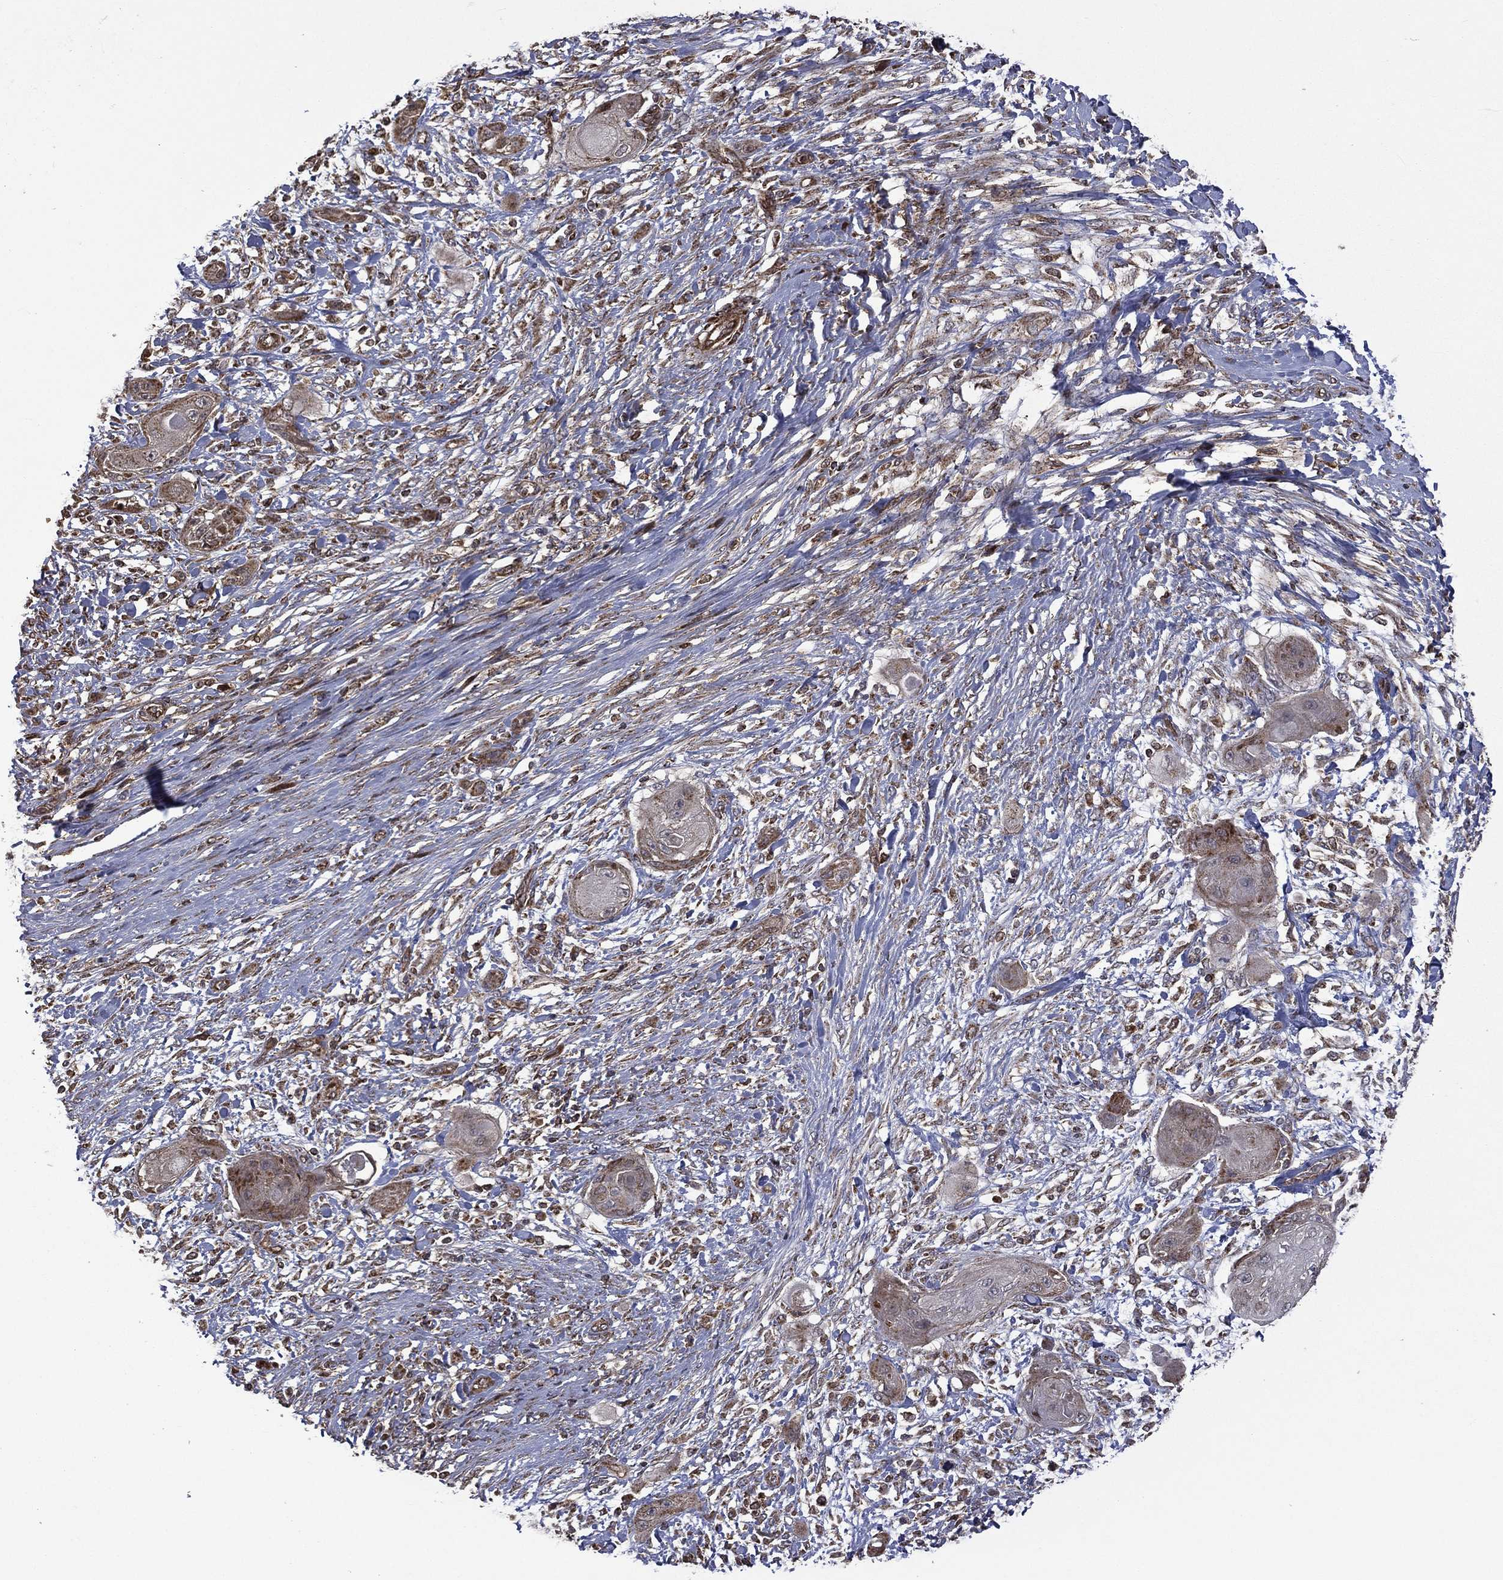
{"staining": {"intensity": "weak", "quantity": ">75%", "location": "cytoplasmic/membranous"}, "tissue": "skin cancer", "cell_type": "Tumor cells", "image_type": "cancer", "snomed": [{"axis": "morphology", "description": "Squamous cell carcinoma, NOS"}, {"axis": "topography", "description": "Skin"}], "caption": "Protein expression analysis of human skin cancer reveals weak cytoplasmic/membranous staining in about >75% of tumor cells.", "gene": "GIMAP6", "patient": {"sex": "male", "age": 62}}